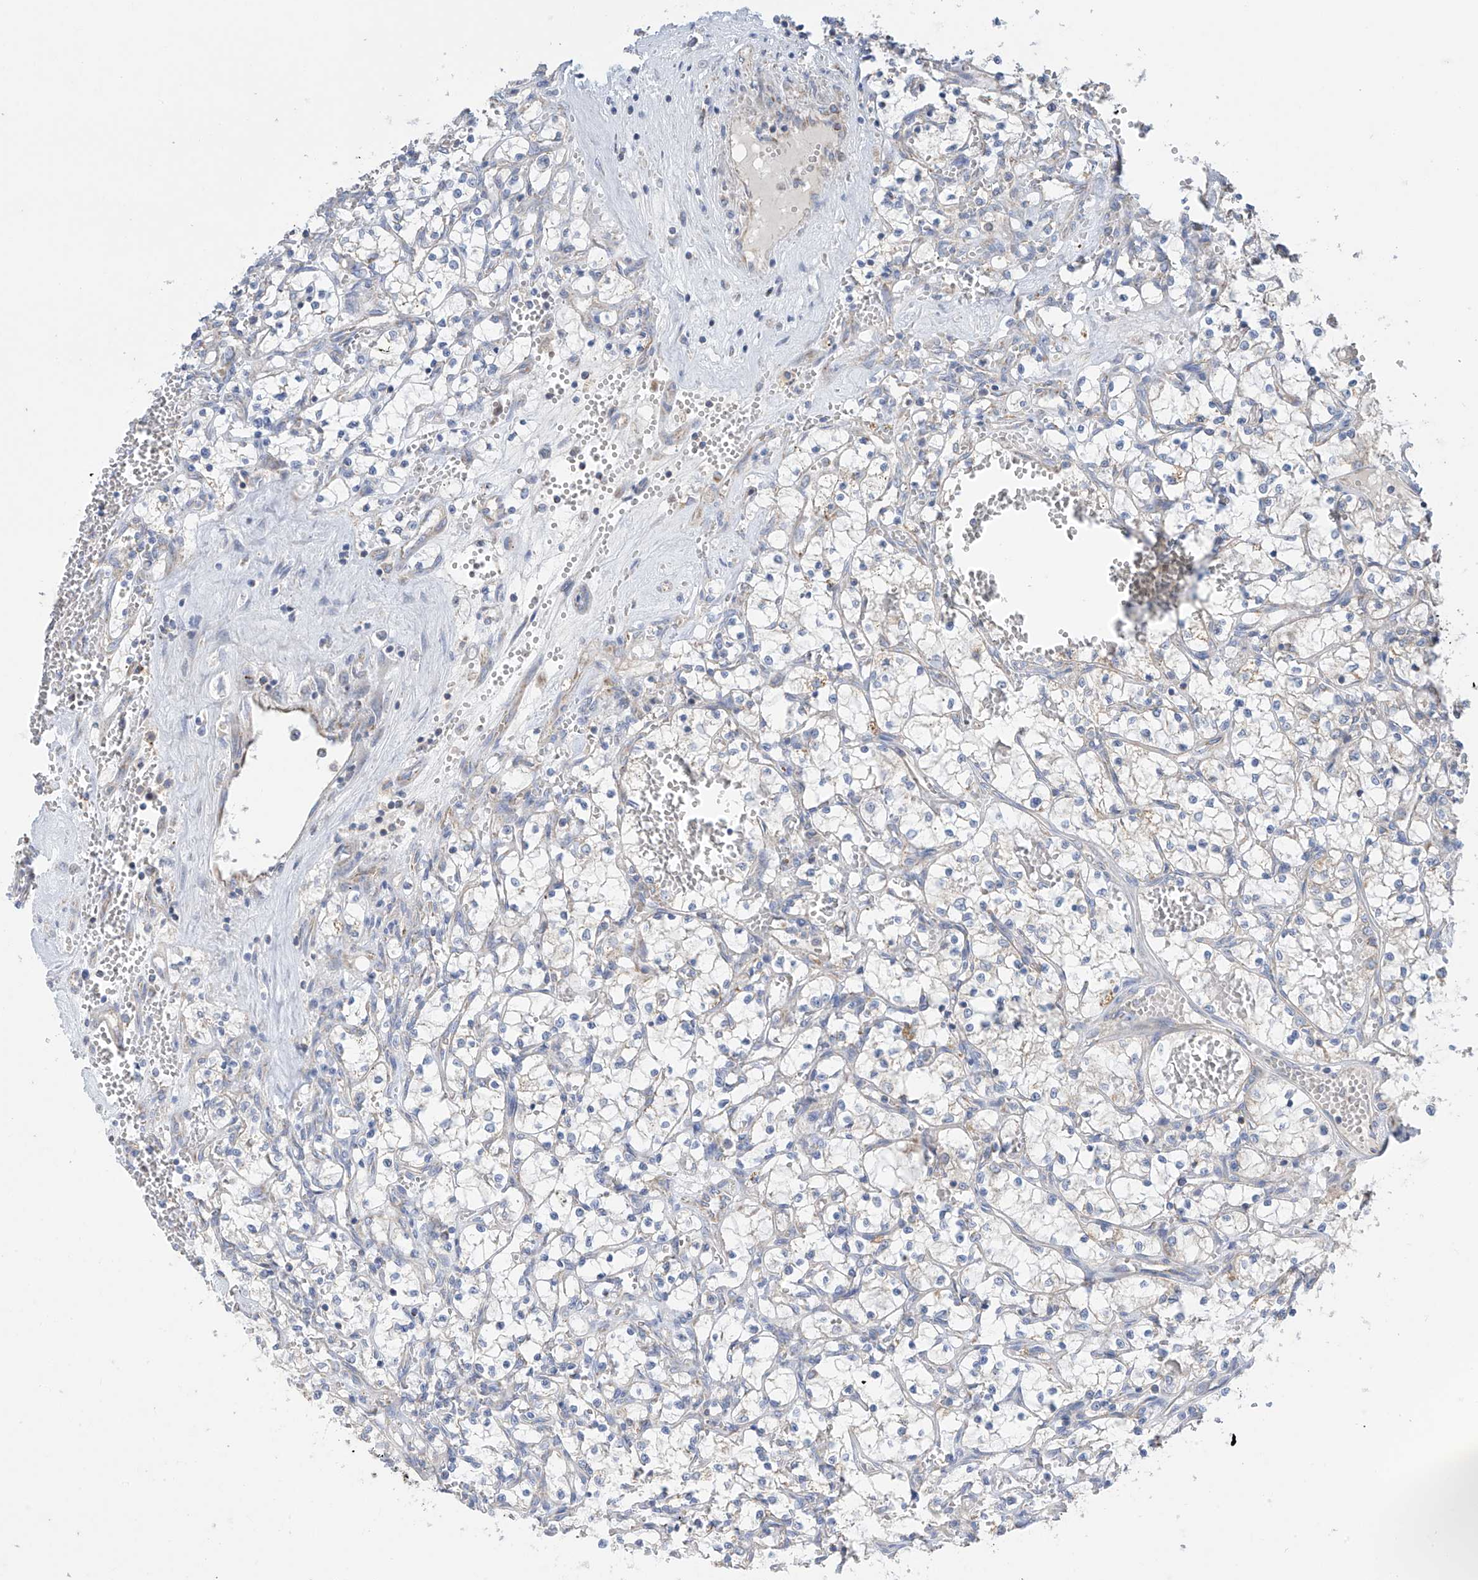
{"staining": {"intensity": "moderate", "quantity": "<25%", "location": "cytoplasmic/membranous"}, "tissue": "renal cancer", "cell_type": "Tumor cells", "image_type": "cancer", "snomed": [{"axis": "morphology", "description": "Adenocarcinoma, NOS"}, {"axis": "topography", "description": "Kidney"}], "caption": "A brown stain labels moderate cytoplasmic/membranous expression of a protein in human adenocarcinoma (renal) tumor cells. (DAB IHC with brightfield microscopy, high magnification).", "gene": "PNPT1", "patient": {"sex": "female", "age": 69}}